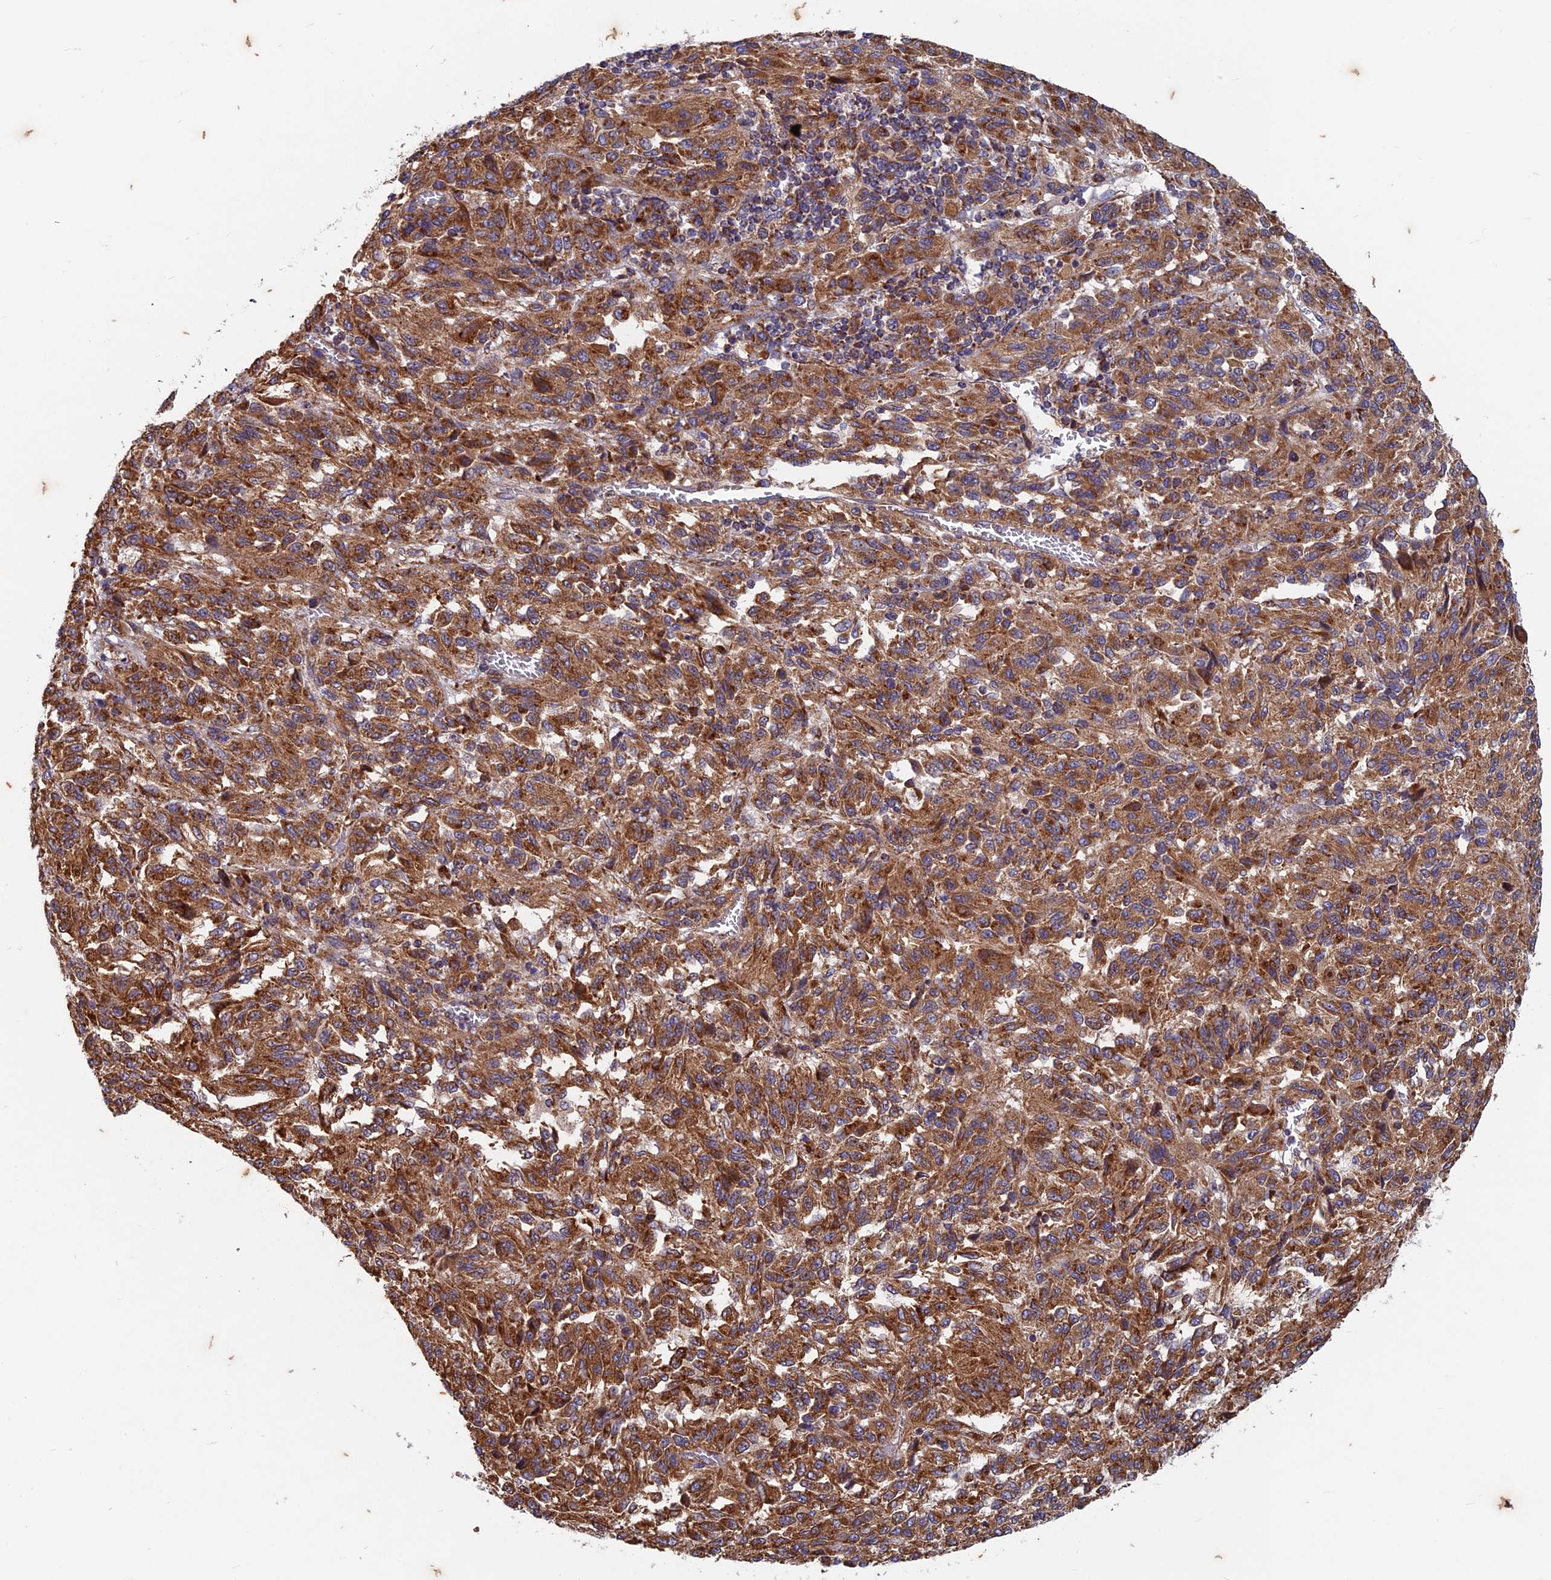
{"staining": {"intensity": "strong", "quantity": ">75%", "location": "cytoplasmic/membranous"}, "tissue": "melanoma", "cell_type": "Tumor cells", "image_type": "cancer", "snomed": [{"axis": "morphology", "description": "Malignant melanoma, Metastatic site"}, {"axis": "topography", "description": "Lung"}], "caption": "About >75% of tumor cells in human malignant melanoma (metastatic site) display strong cytoplasmic/membranous protein staining as visualized by brown immunohistochemical staining.", "gene": "AP4S1", "patient": {"sex": "male", "age": 64}}